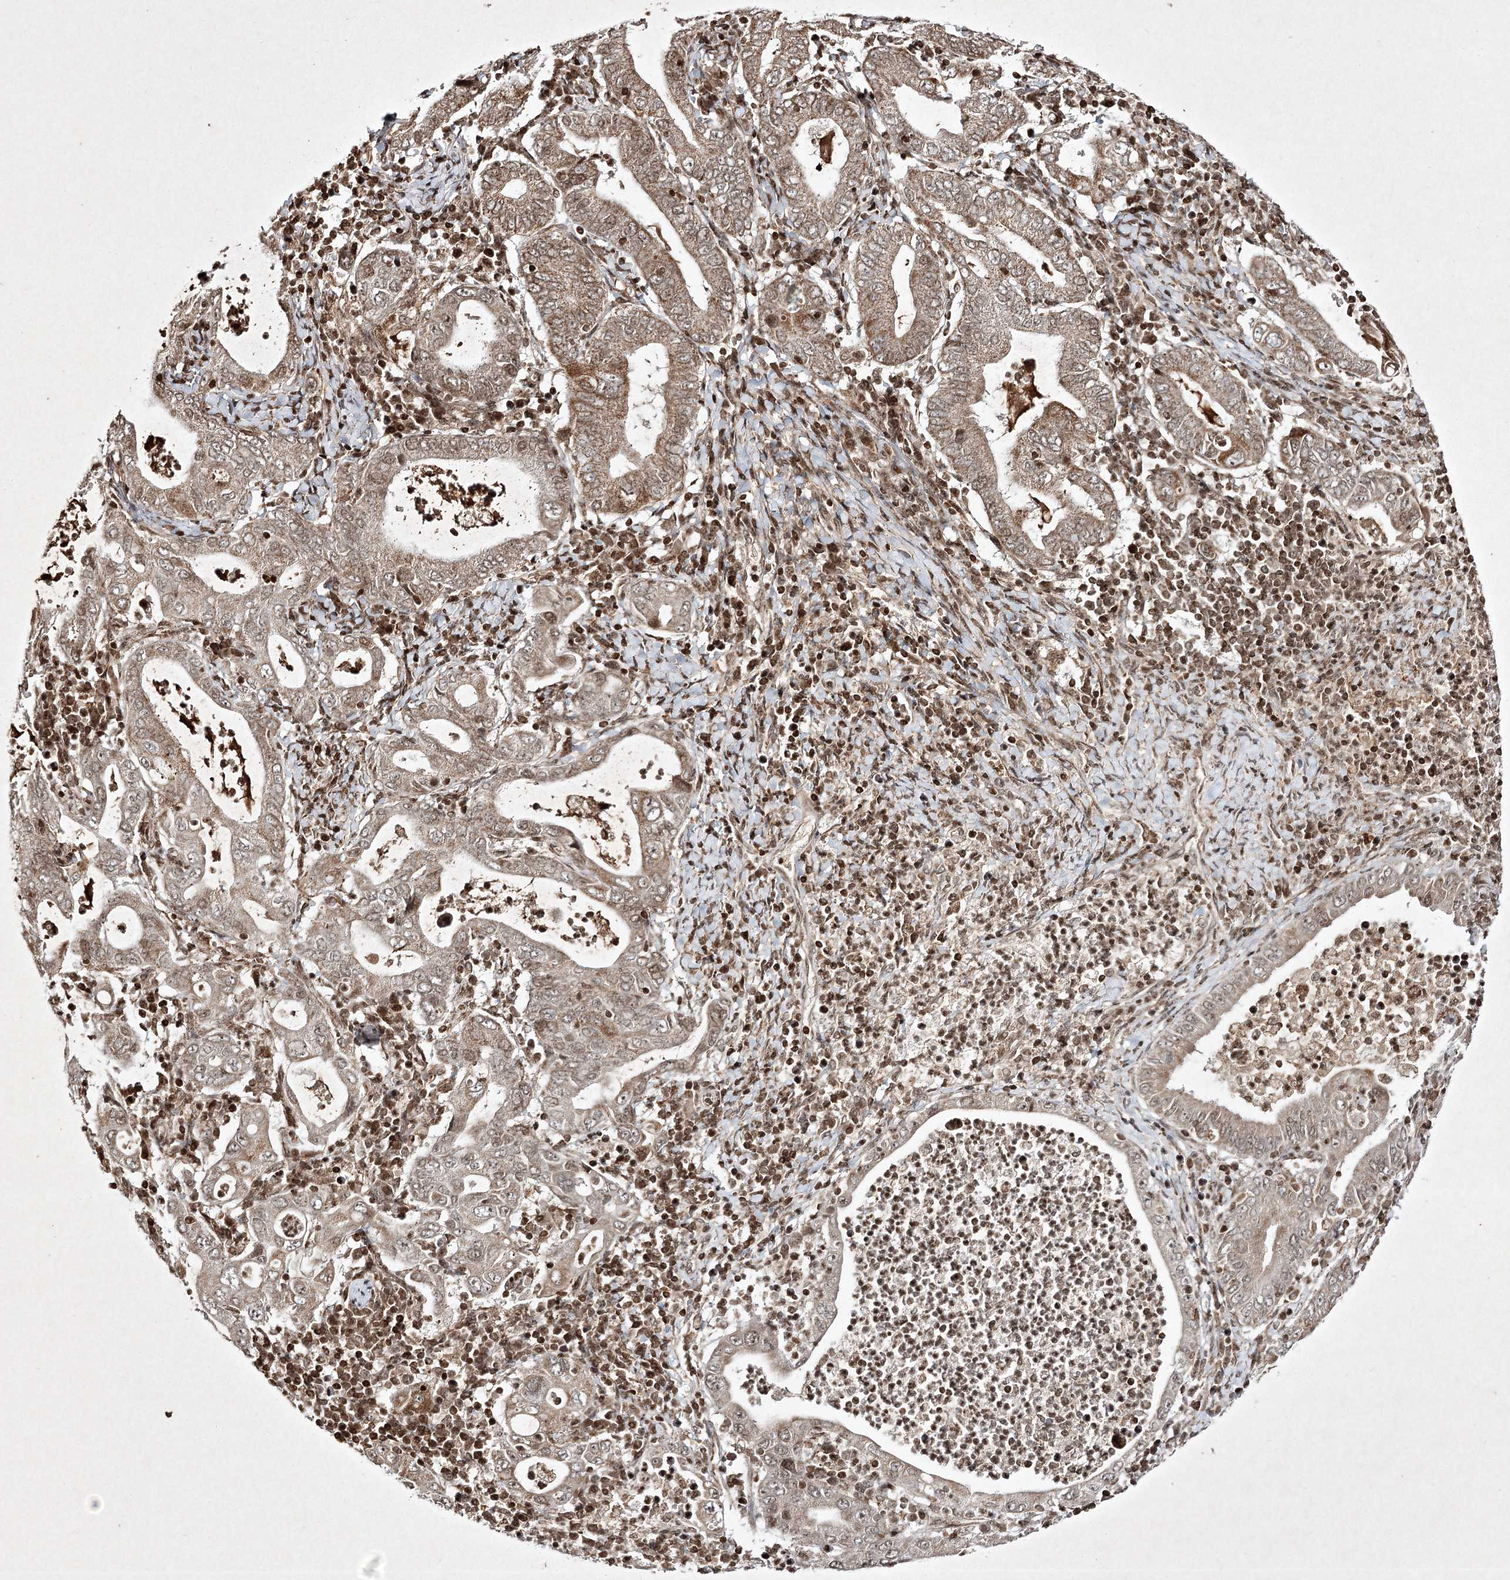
{"staining": {"intensity": "moderate", "quantity": ">75%", "location": "cytoplasmic/membranous,nuclear"}, "tissue": "stomach cancer", "cell_type": "Tumor cells", "image_type": "cancer", "snomed": [{"axis": "morphology", "description": "Normal tissue, NOS"}, {"axis": "morphology", "description": "Adenocarcinoma, NOS"}, {"axis": "topography", "description": "Esophagus"}, {"axis": "topography", "description": "Stomach, upper"}, {"axis": "topography", "description": "Peripheral nerve tissue"}], "caption": "Protein positivity by immunohistochemistry (IHC) demonstrates moderate cytoplasmic/membranous and nuclear staining in approximately >75% of tumor cells in stomach cancer (adenocarcinoma). The protein is shown in brown color, while the nuclei are stained blue.", "gene": "CARM1", "patient": {"sex": "male", "age": 62}}